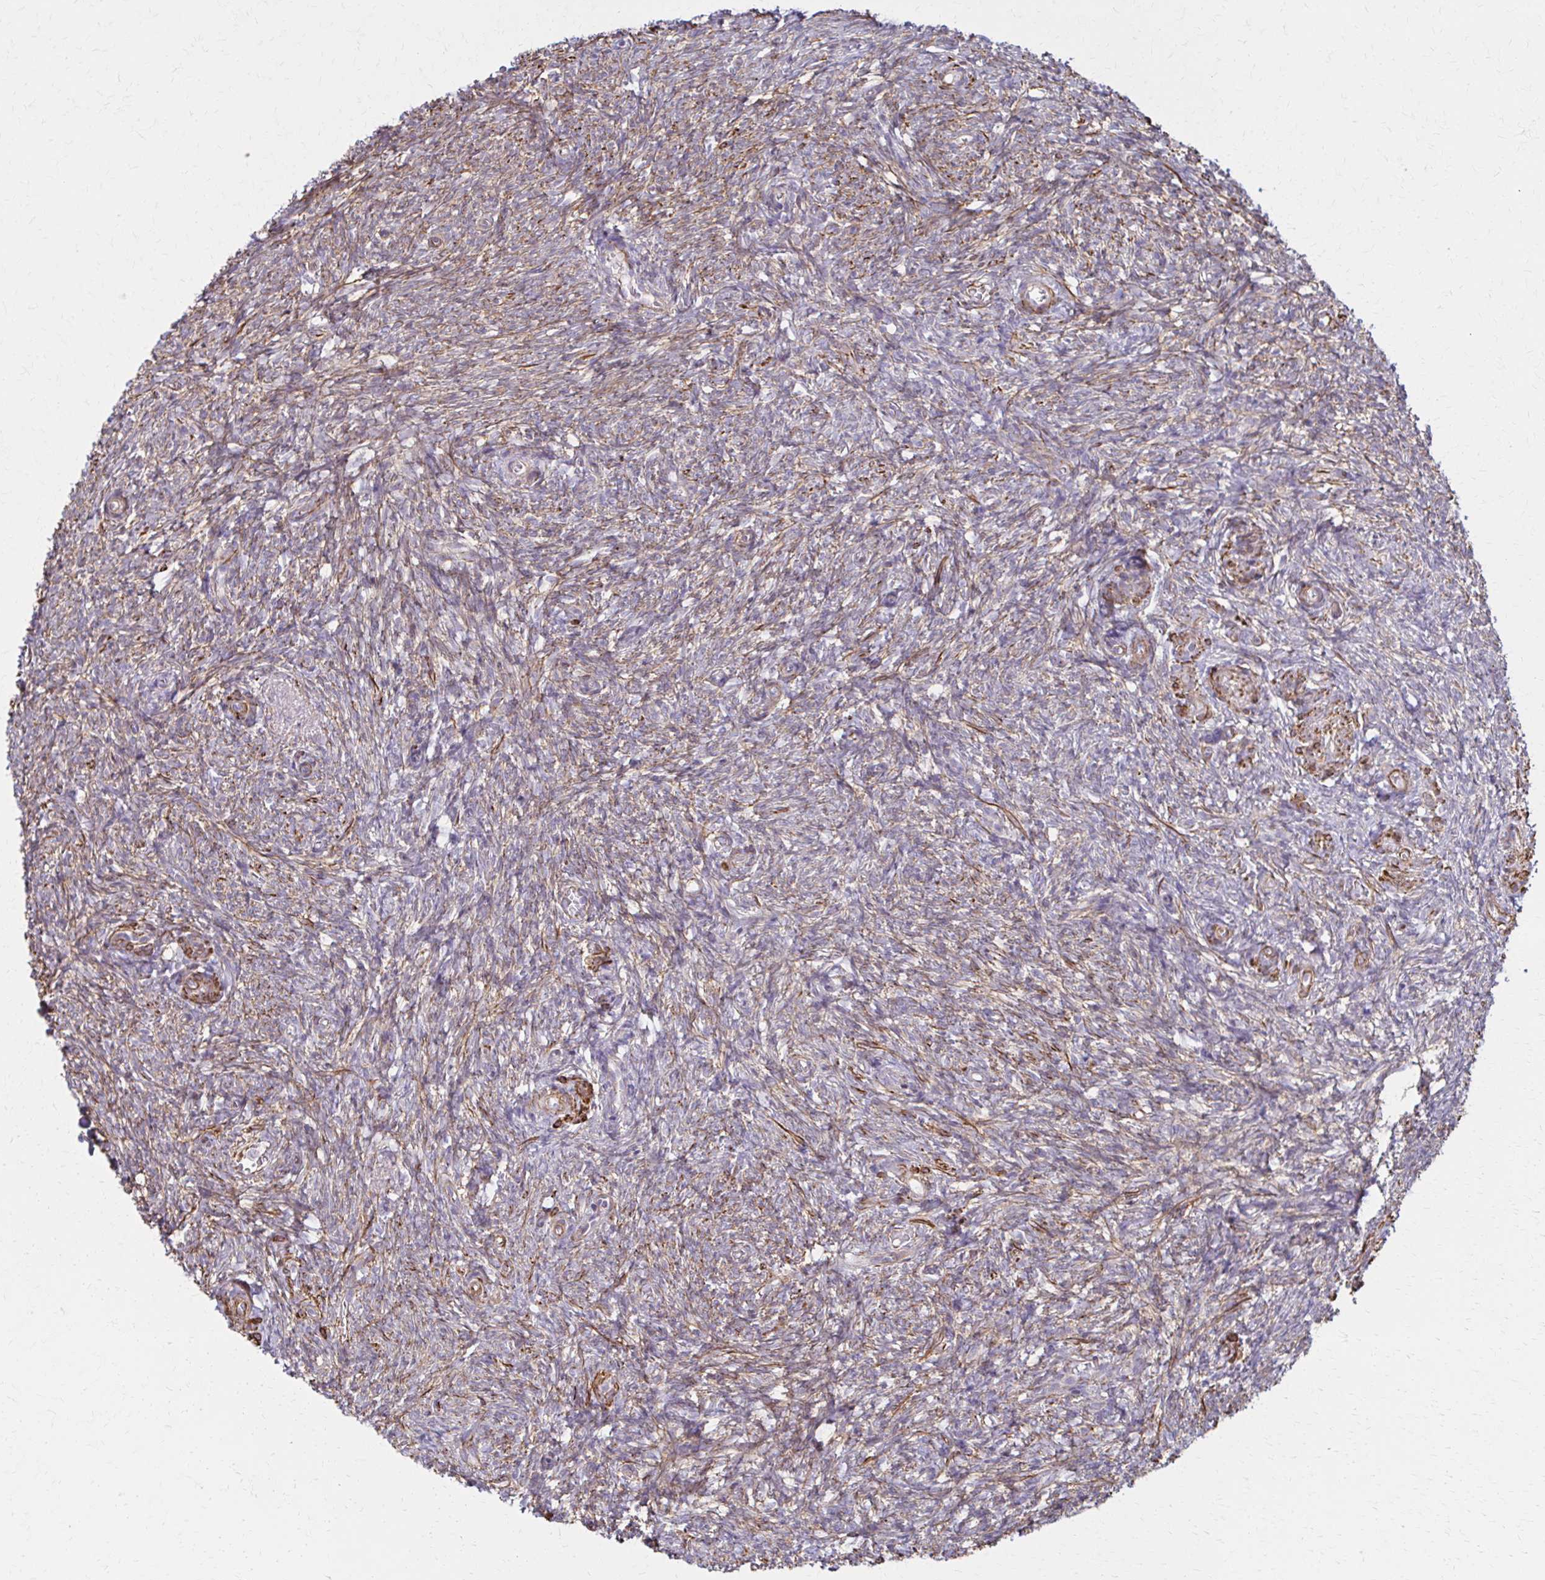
{"staining": {"intensity": "weak", "quantity": "25%-75%", "location": "cytoplasmic/membranous"}, "tissue": "ovary", "cell_type": "Ovarian stroma cells", "image_type": "normal", "snomed": [{"axis": "morphology", "description": "Normal tissue, NOS"}, {"axis": "topography", "description": "Ovary"}], "caption": "High-power microscopy captured an immunohistochemistry (IHC) micrograph of unremarkable ovary, revealing weak cytoplasmic/membranous staining in approximately 25%-75% of ovarian stroma cells. The staining was performed using DAB (3,3'-diaminobenzidine) to visualize the protein expression in brown, while the nuclei were stained in blue with hematoxylin (Magnification: 20x).", "gene": "TIMMDC1", "patient": {"sex": "female", "age": 39}}